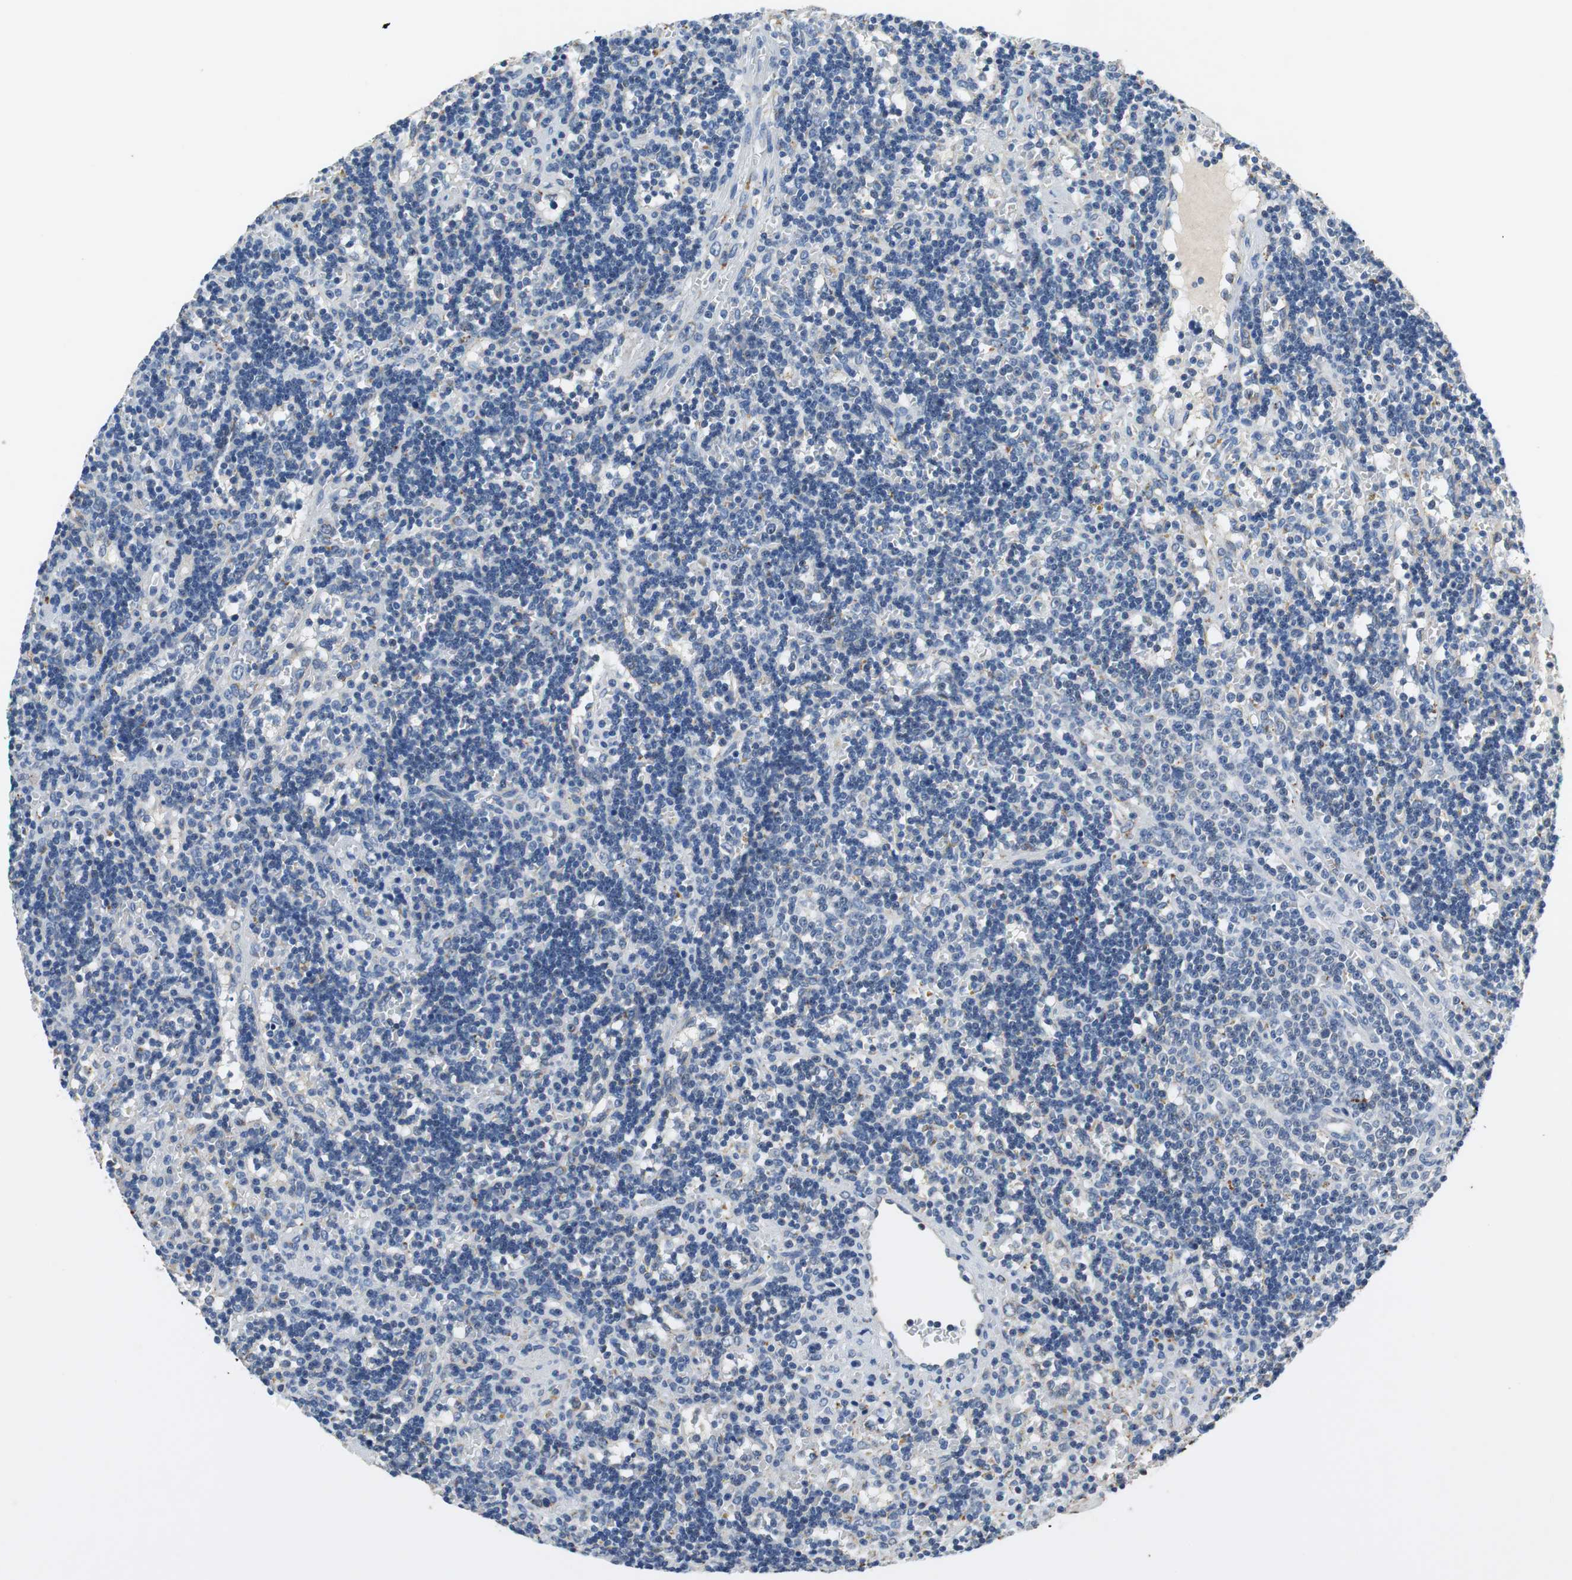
{"staining": {"intensity": "negative", "quantity": "none", "location": "none"}, "tissue": "lymphoma", "cell_type": "Tumor cells", "image_type": "cancer", "snomed": [{"axis": "morphology", "description": "Malignant lymphoma, non-Hodgkin's type, Low grade"}, {"axis": "topography", "description": "Spleen"}], "caption": "This is an IHC histopathology image of human malignant lymphoma, non-Hodgkin's type (low-grade). There is no staining in tumor cells.", "gene": "NLGN1", "patient": {"sex": "male", "age": 60}}